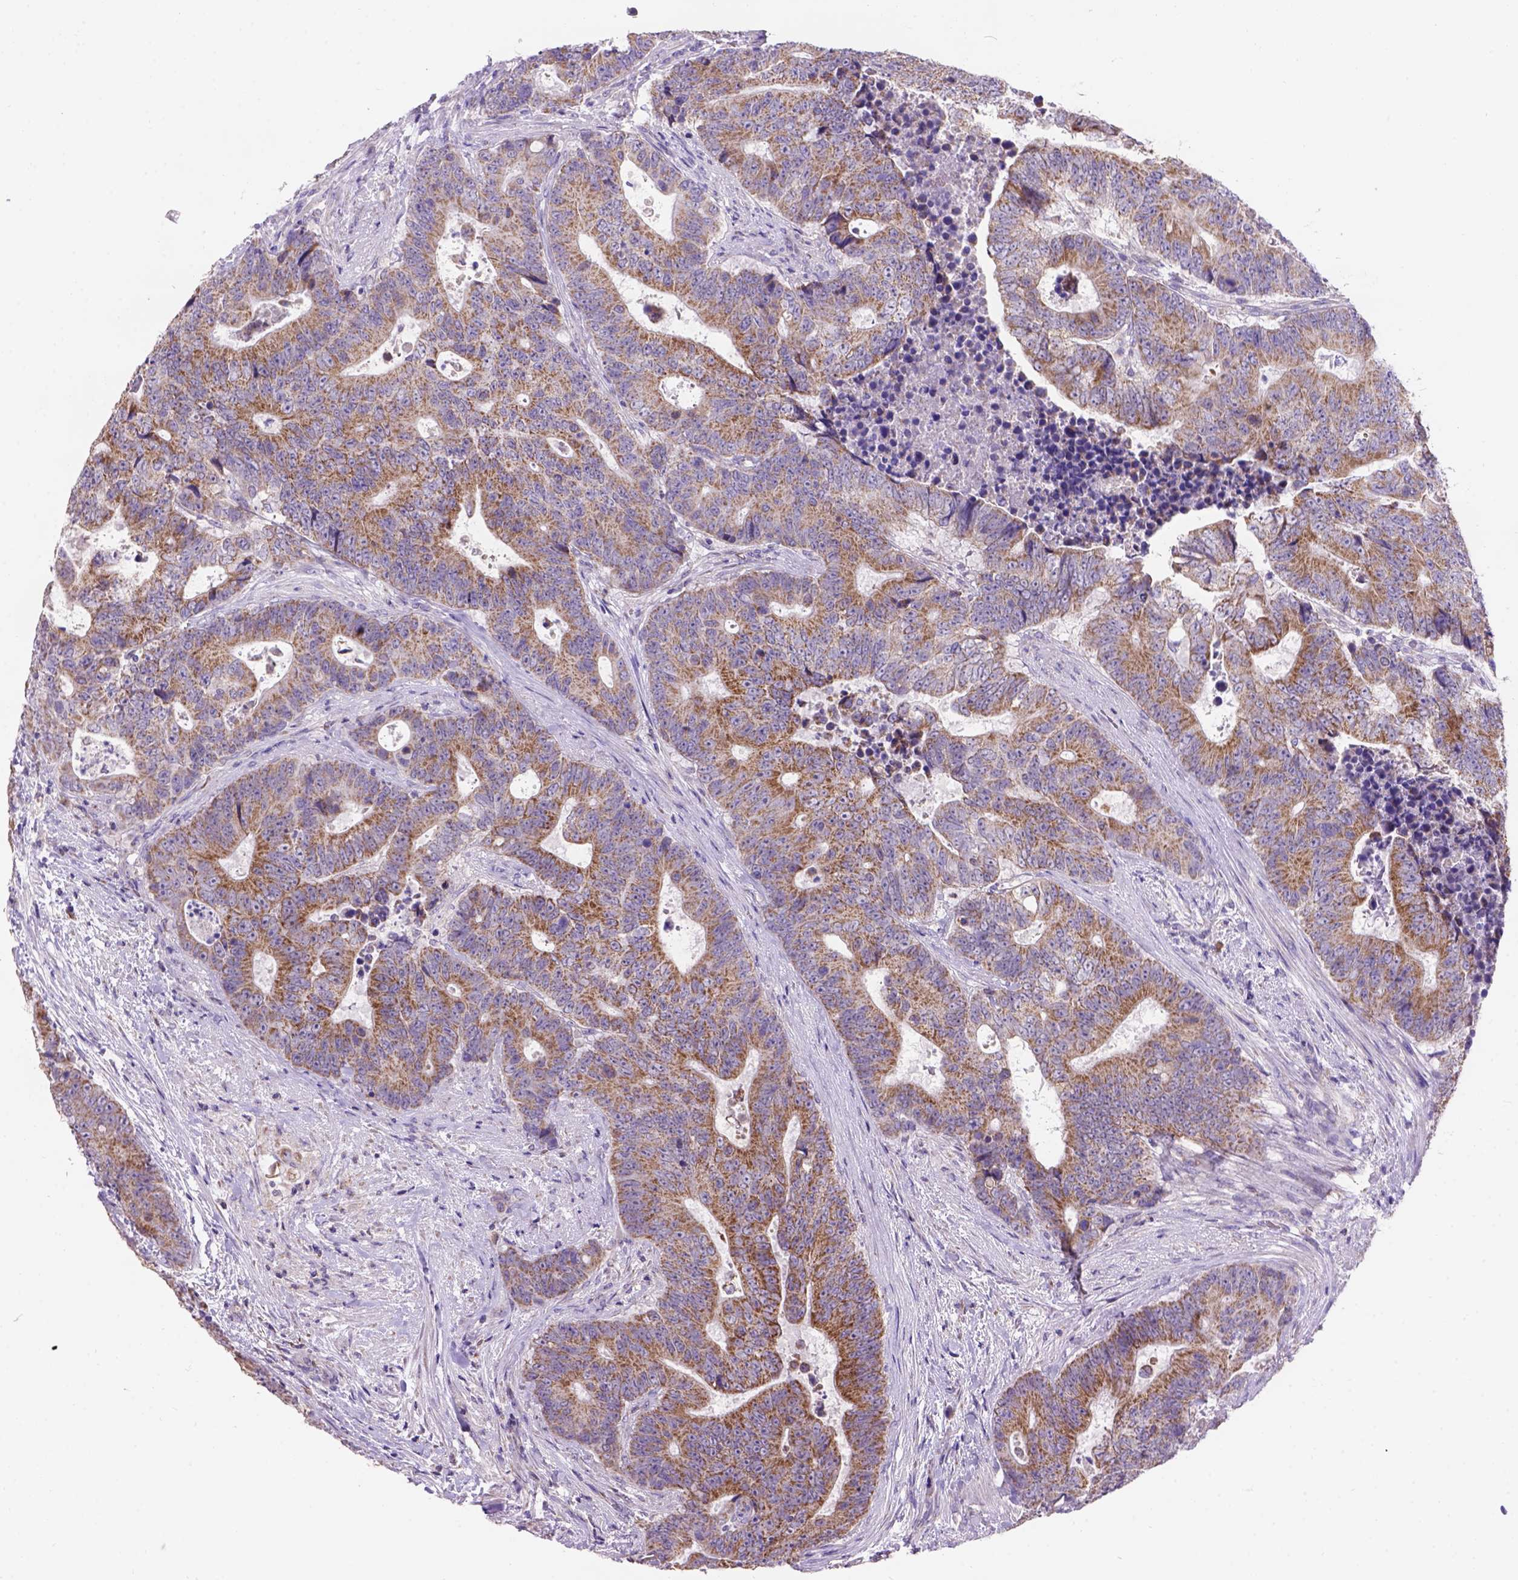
{"staining": {"intensity": "moderate", "quantity": ">75%", "location": "cytoplasmic/membranous"}, "tissue": "colorectal cancer", "cell_type": "Tumor cells", "image_type": "cancer", "snomed": [{"axis": "morphology", "description": "Adenocarcinoma, NOS"}, {"axis": "topography", "description": "Colon"}], "caption": "Colorectal adenocarcinoma was stained to show a protein in brown. There is medium levels of moderate cytoplasmic/membranous staining in approximately >75% of tumor cells.", "gene": "L2HGDH", "patient": {"sex": "female", "age": 48}}